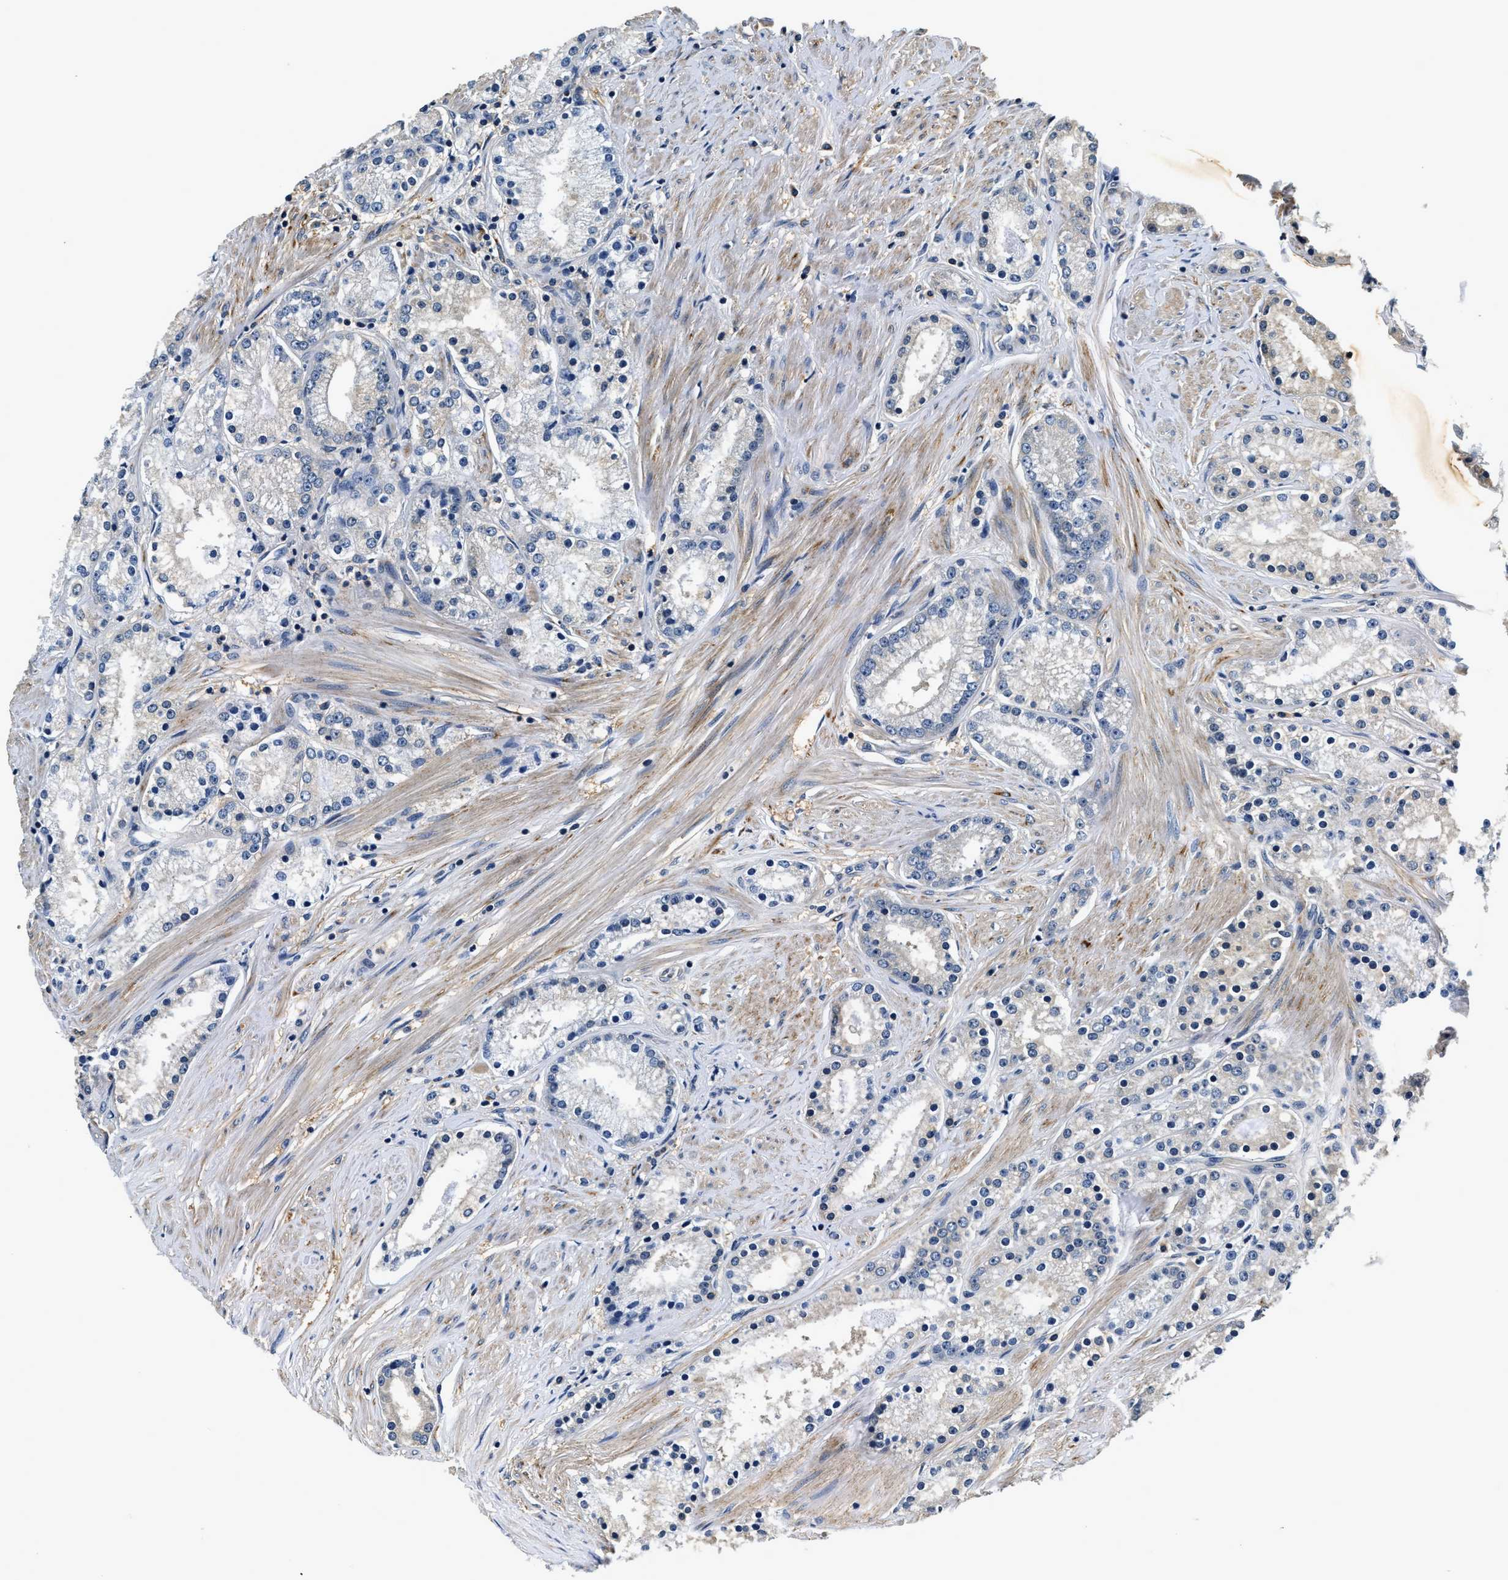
{"staining": {"intensity": "moderate", "quantity": "25%-75%", "location": "cytoplasmic/membranous"}, "tissue": "prostate cancer", "cell_type": "Tumor cells", "image_type": "cancer", "snomed": [{"axis": "morphology", "description": "Adenocarcinoma, Low grade"}, {"axis": "topography", "description": "Prostate"}], "caption": "This is an image of immunohistochemistry (IHC) staining of prostate adenocarcinoma (low-grade), which shows moderate staining in the cytoplasmic/membranous of tumor cells.", "gene": "RESF1", "patient": {"sex": "male", "age": 63}}